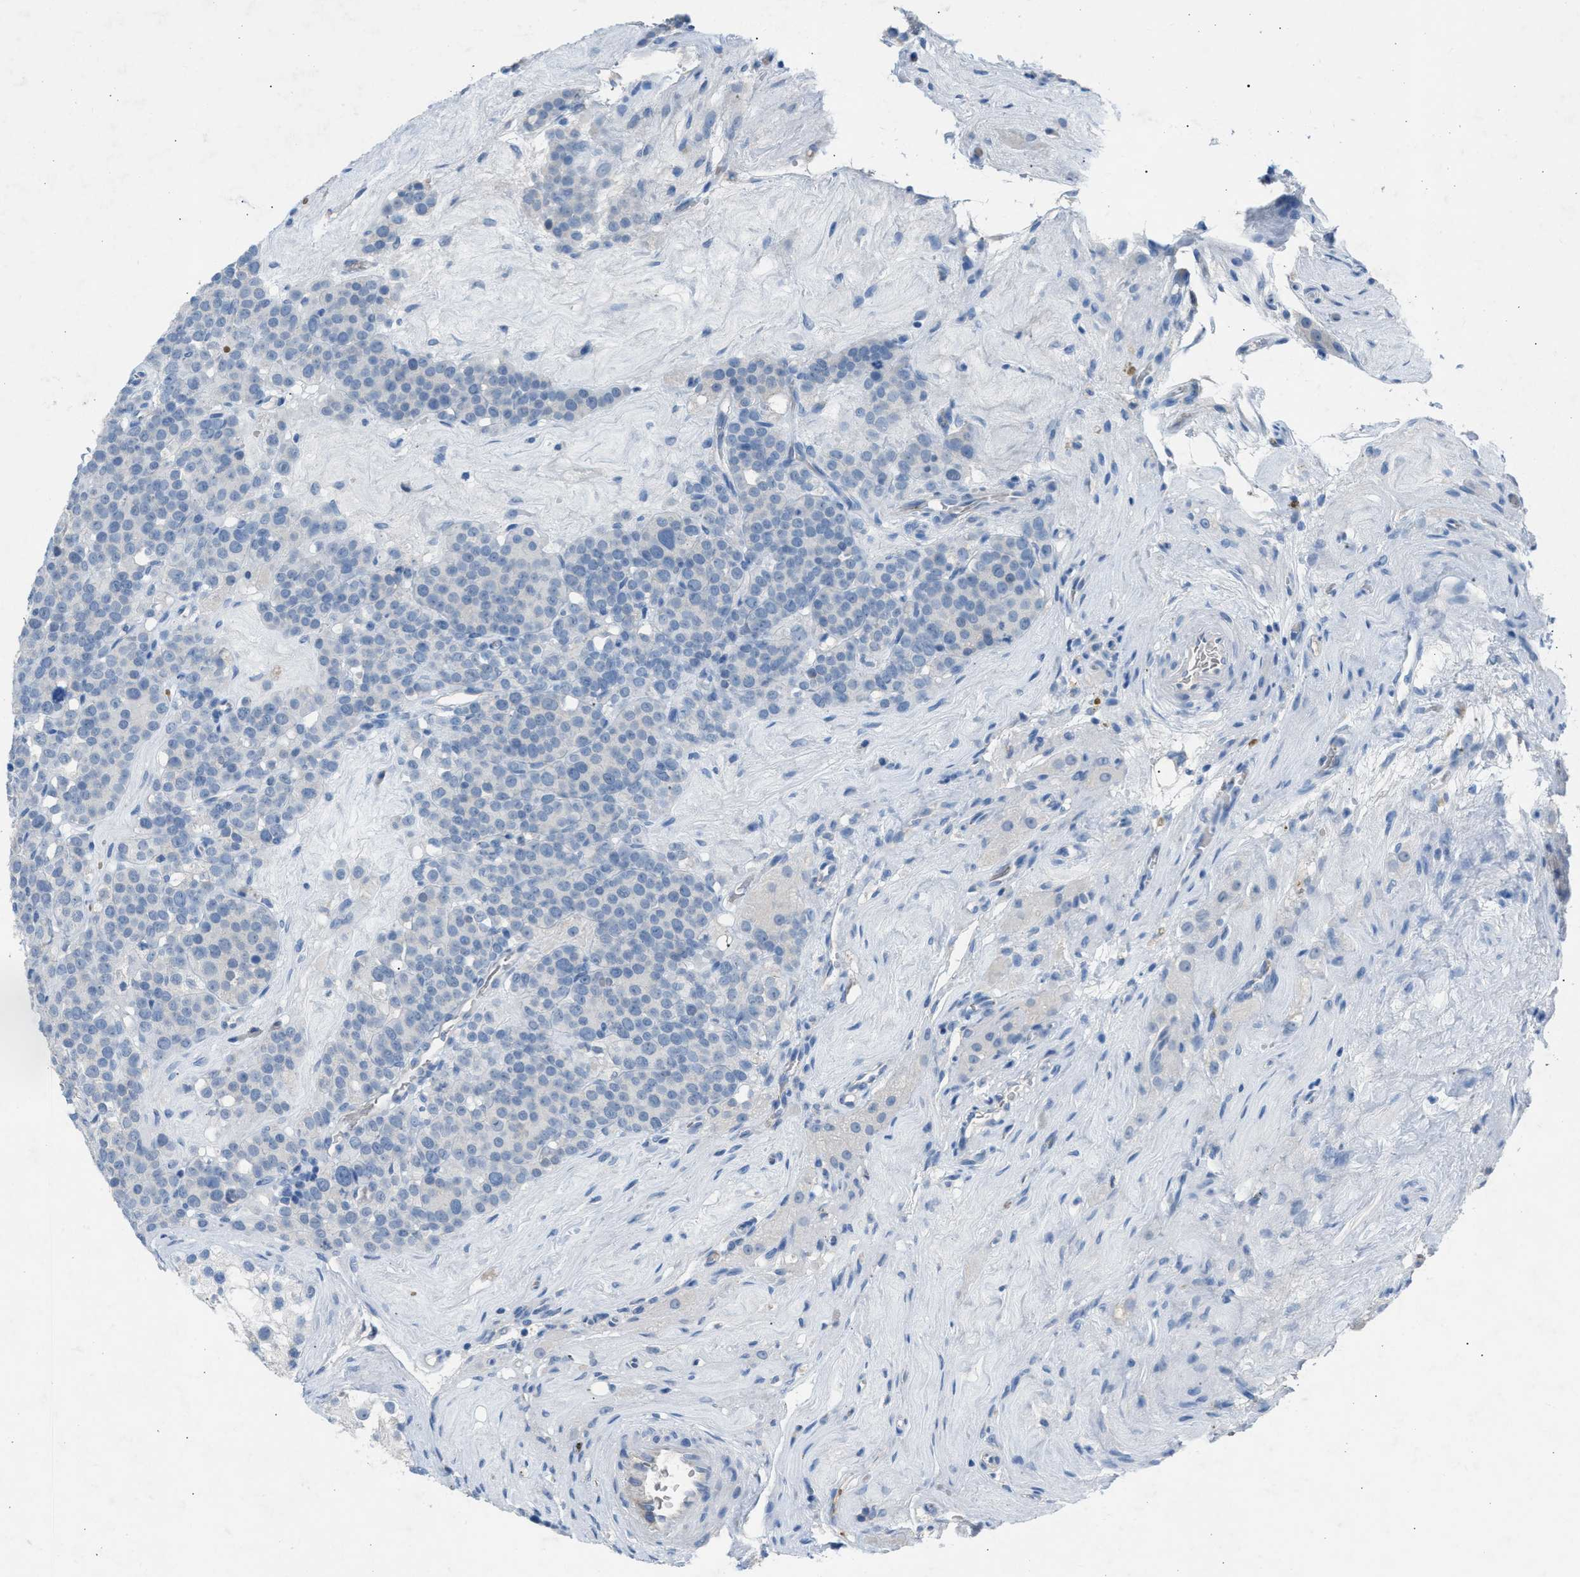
{"staining": {"intensity": "negative", "quantity": "none", "location": "none"}, "tissue": "testis cancer", "cell_type": "Tumor cells", "image_type": "cancer", "snomed": [{"axis": "morphology", "description": "Seminoma, NOS"}, {"axis": "topography", "description": "Testis"}], "caption": "The histopathology image displays no staining of tumor cells in testis seminoma.", "gene": "CFAP77", "patient": {"sex": "male", "age": 71}}